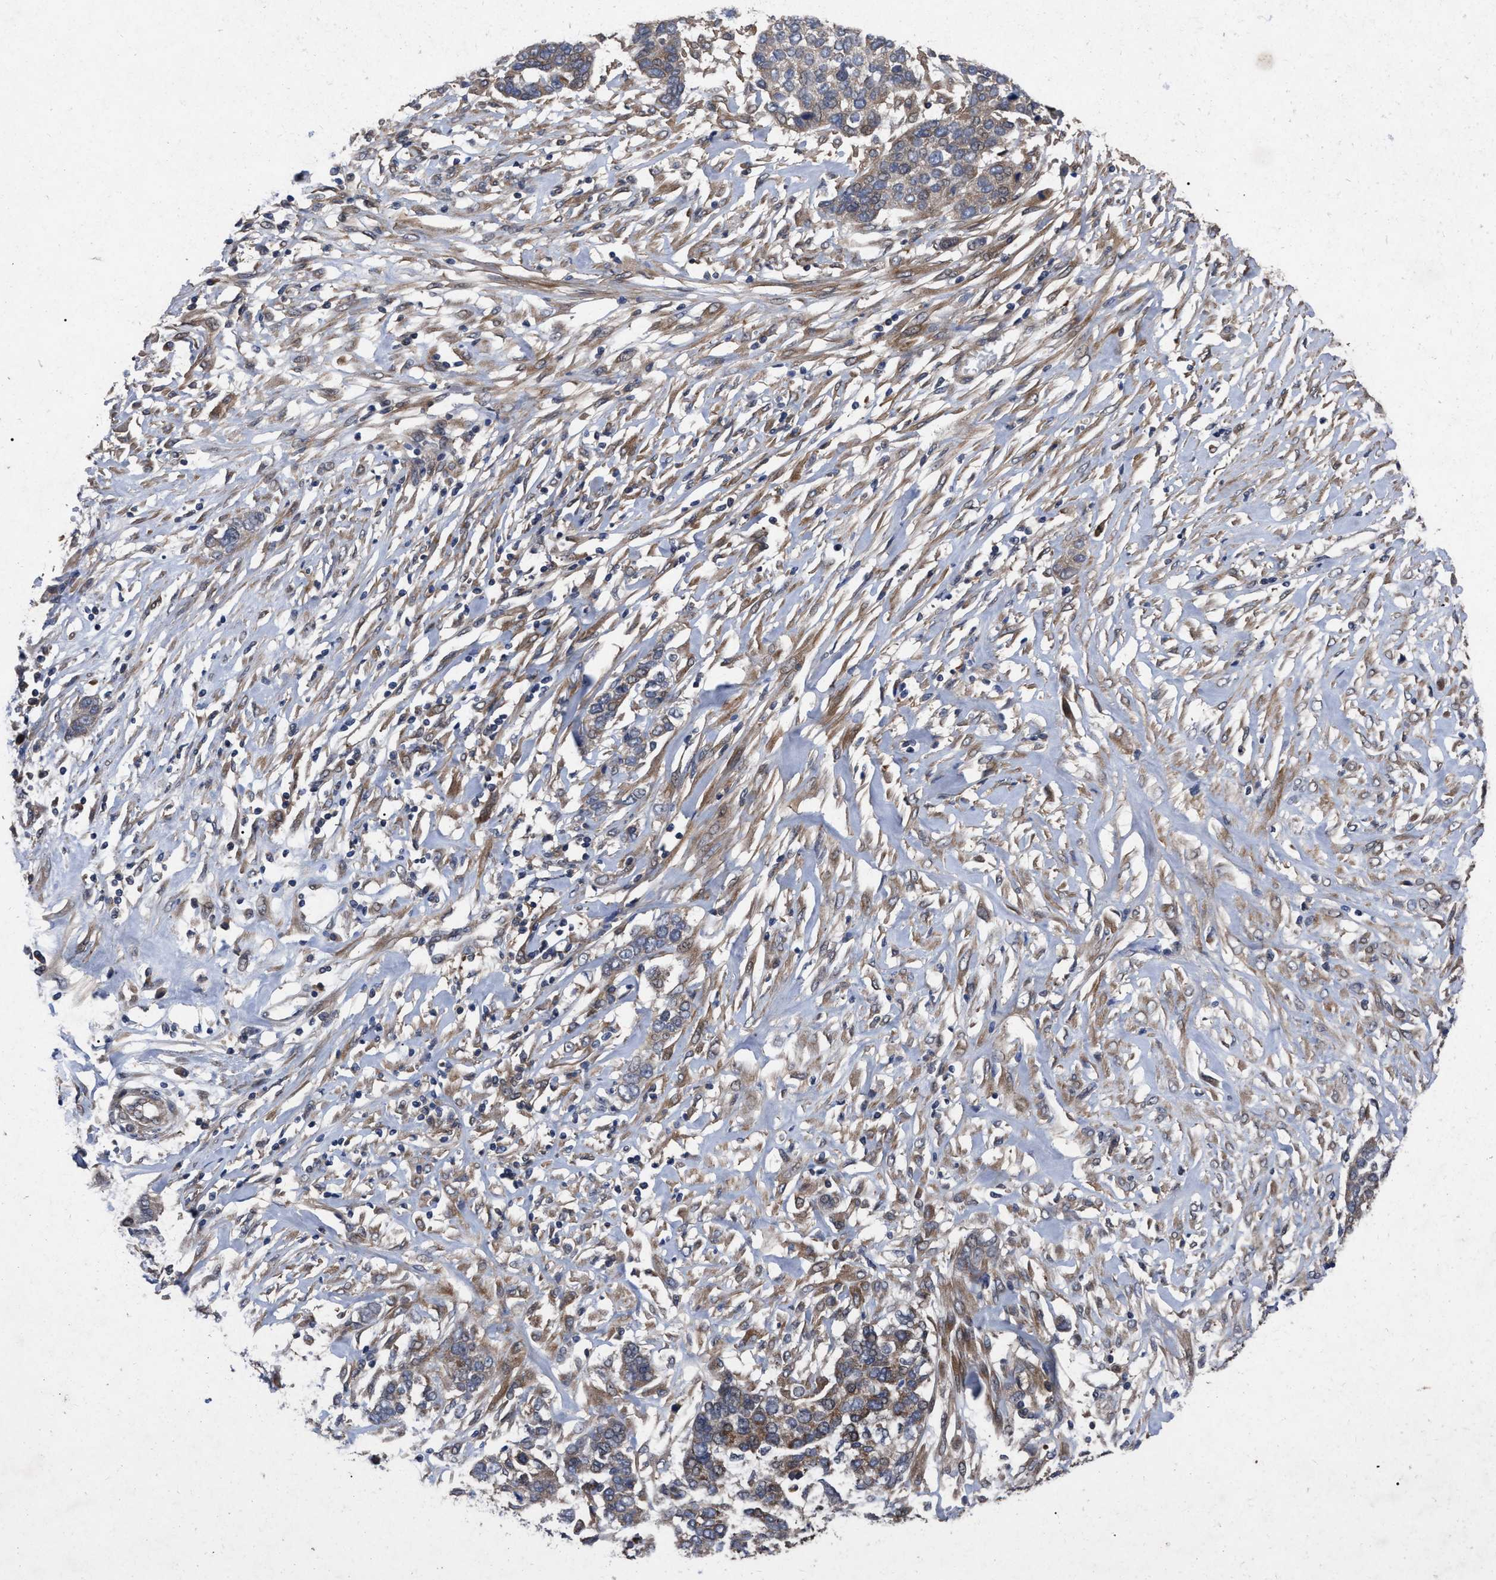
{"staining": {"intensity": "moderate", "quantity": ">75%", "location": "cytoplasmic/membranous"}, "tissue": "ovarian cancer", "cell_type": "Tumor cells", "image_type": "cancer", "snomed": [{"axis": "morphology", "description": "Cystadenocarcinoma, serous, NOS"}, {"axis": "topography", "description": "Ovary"}], "caption": "The photomicrograph demonstrates staining of ovarian cancer, revealing moderate cytoplasmic/membranous protein positivity (brown color) within tumor cells.", "gene": "CDKN2C", "patient": {"sex": "female", "age": 44}}